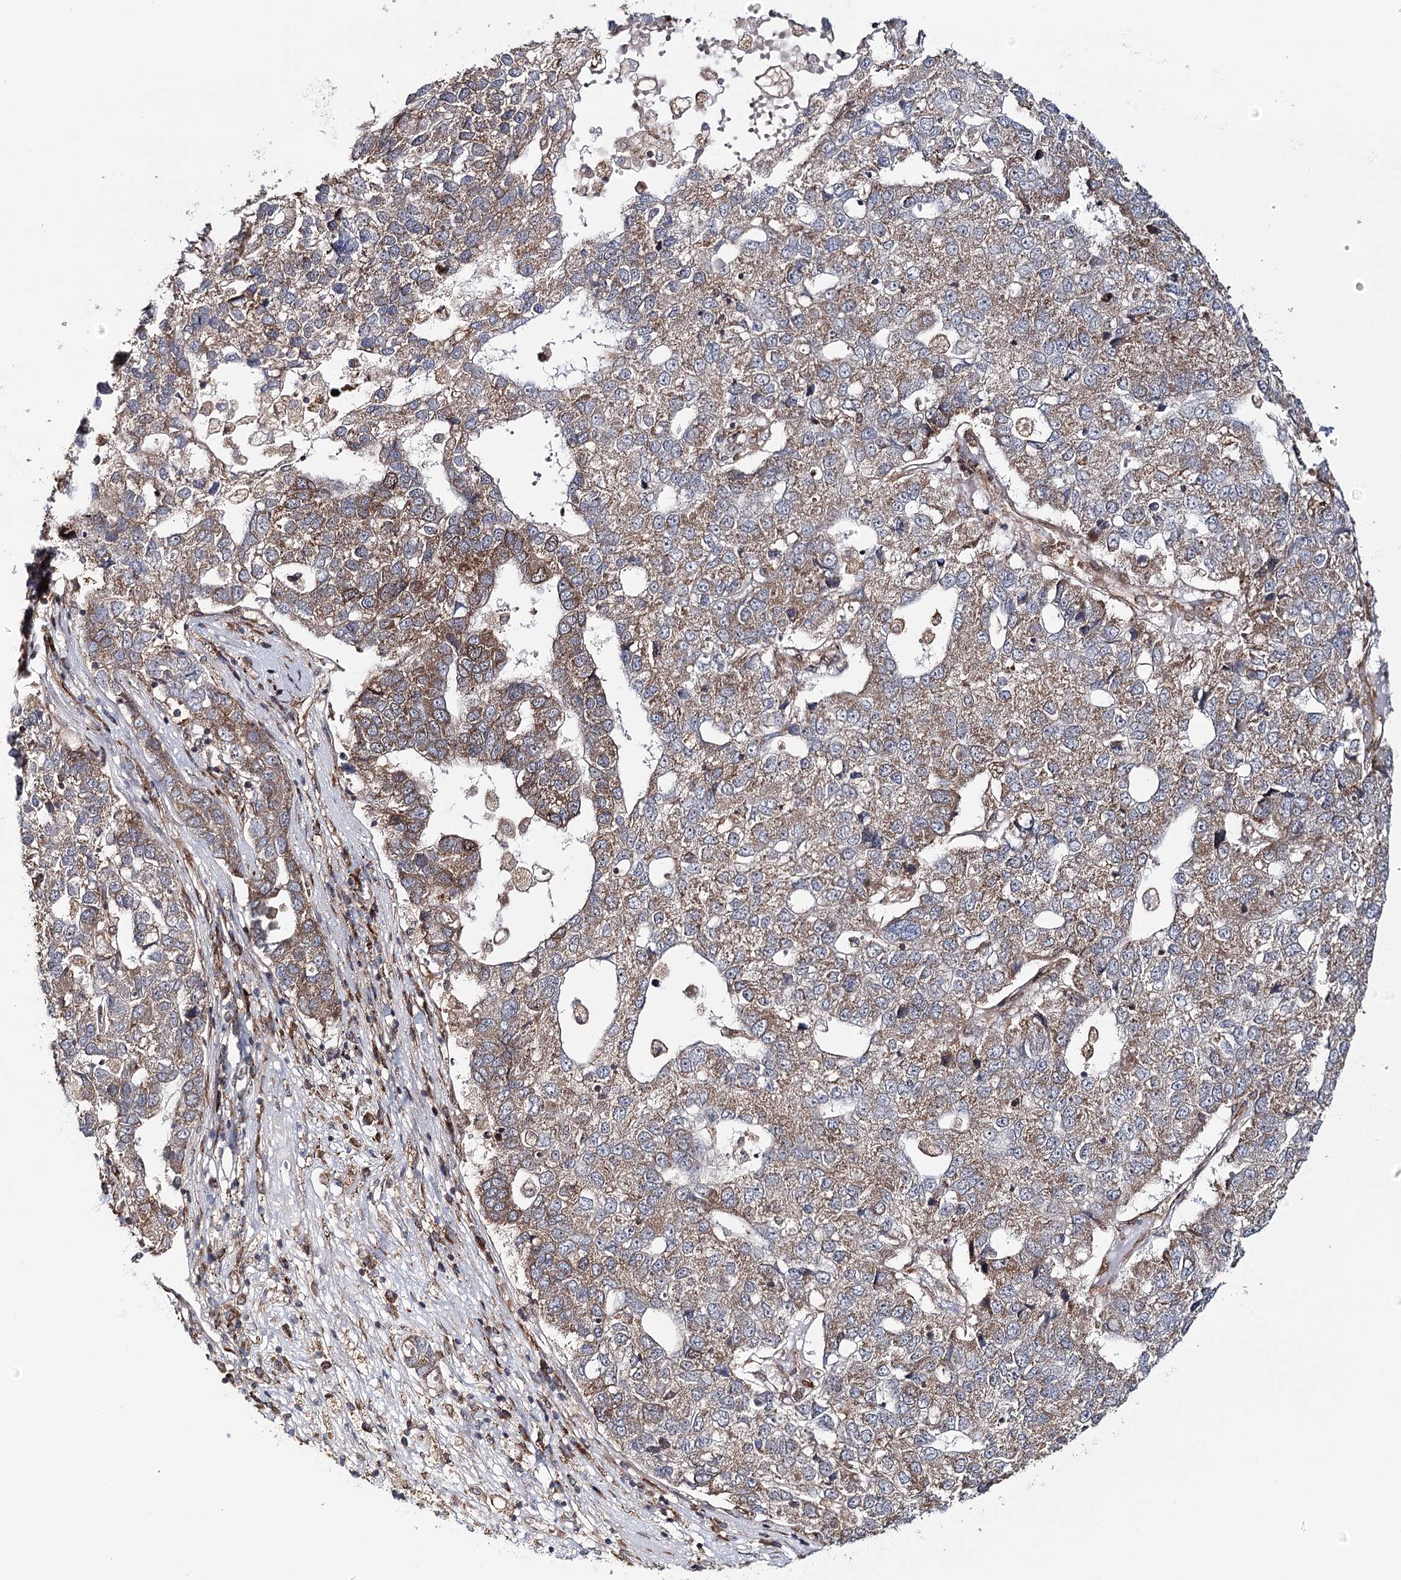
{"staining": {"intensity": "moderate", "quantity": ">75%", "location": "cytoplasmic/membranous"}, "tissue": "pancreatic cancer", "cell_type": "Tumor cells", "image_type": "cancer", "snomed": [{"axis": "morphology", "description": "Adenocarcinoma, NOS"}, {"axis": "topography", "description": "Pancreas"}], "caption": "An image showing moderate cytoplasmic/membranous staining in about >75% of tumor cells in pancreatic cancer, as visualized by brown immunohistochemical staining.", "gene": "MKNK1", "patient": {"sex": "female", "age": 61}}